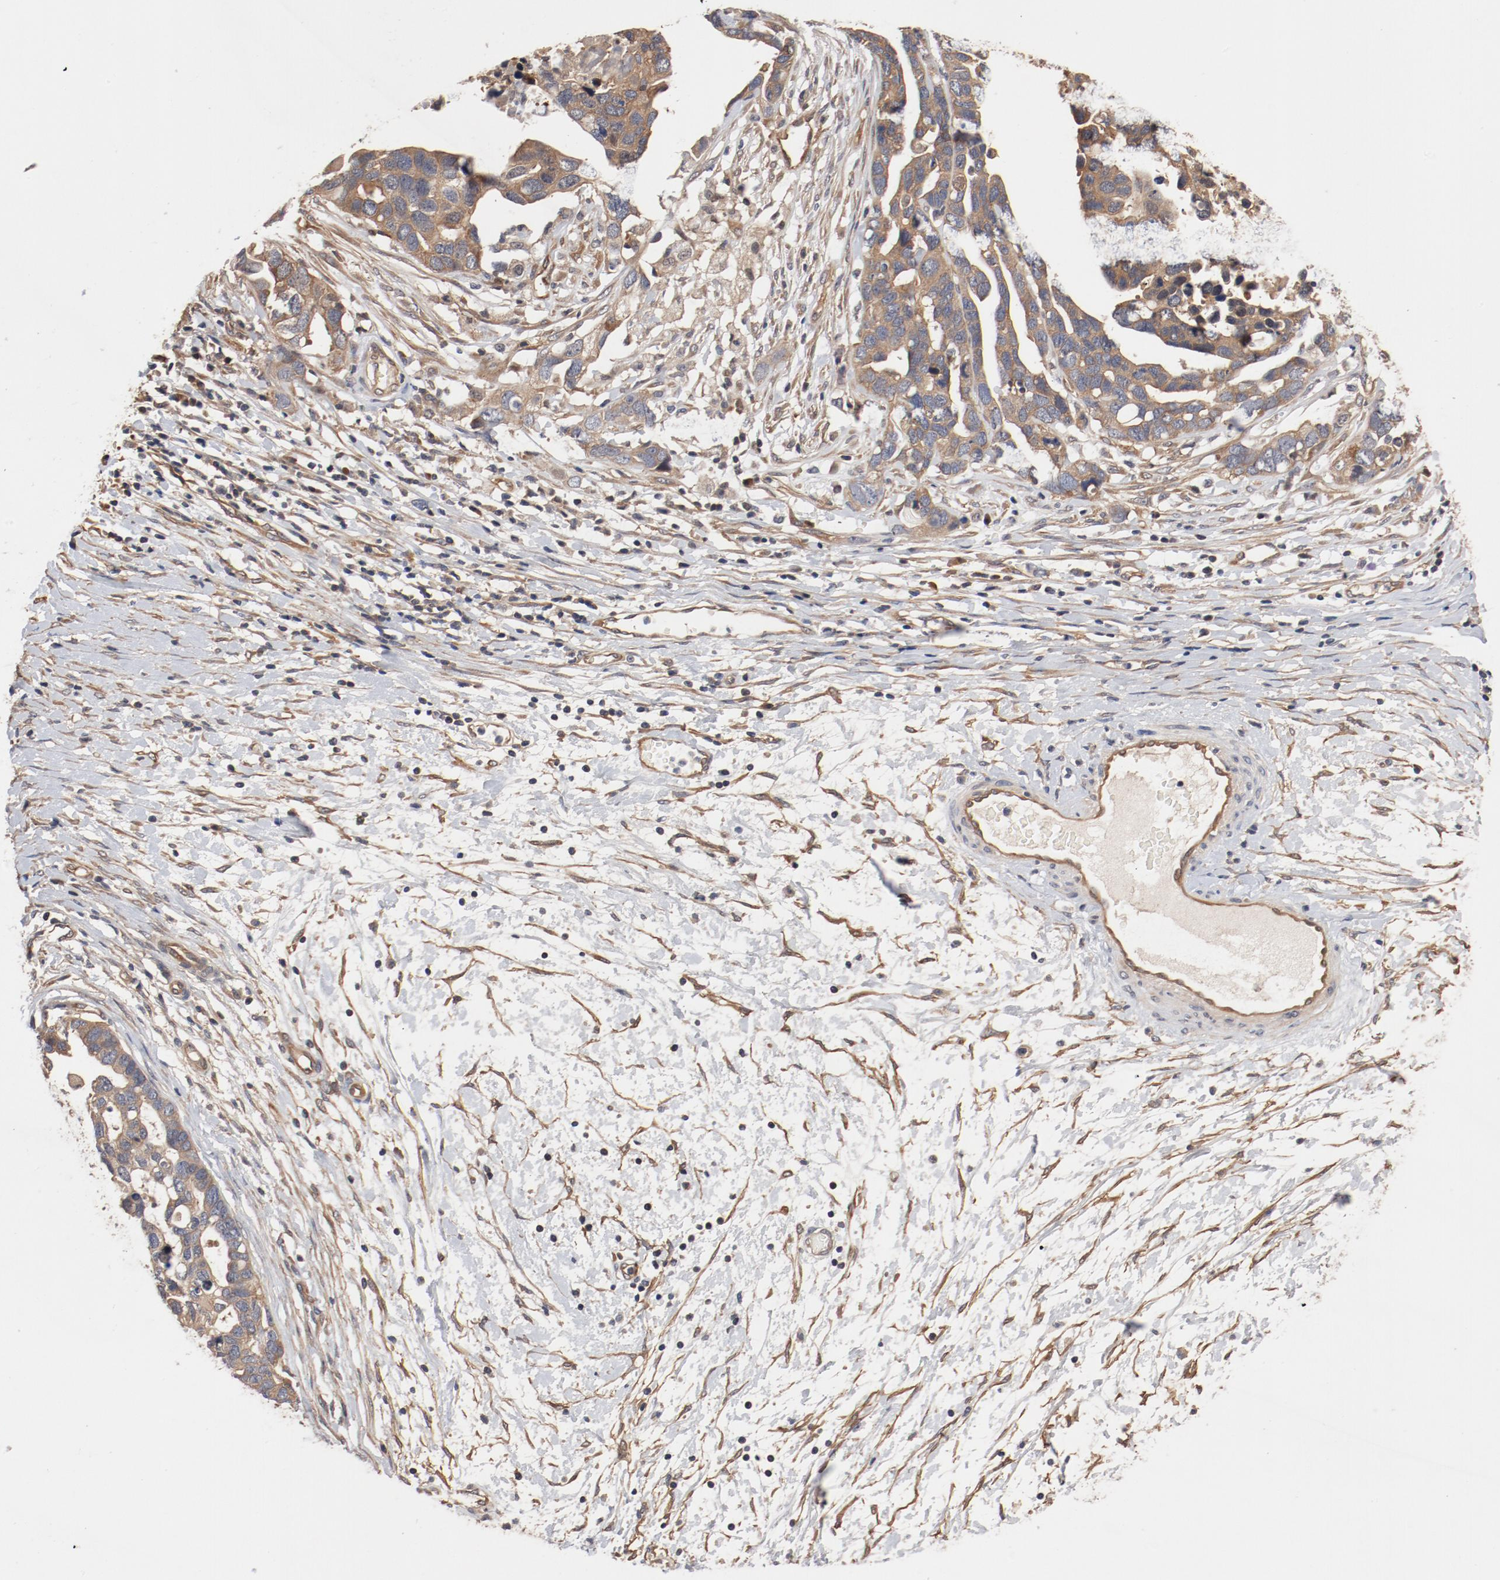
{"staining": {"intensity": "weak", "quantity": ">75%", "location": "cytoplasmic/membranous"}, "tissue": "ovarian cancer", "cell_type": "Tumor cells", "image_type": "cancer", "snomed": [{"axis": "morphology", "description": "Cystadenocarcinoma, serous, NOS"}, {"axis": "topography", "description": "Ovary"}], "caption": "Tumor cells show weak cytoplasmic/membranous staining in about >75% of cells in ovarian serous cystadenocarcinoma. (DAB IHC with brightfield microscopy, high magnification).", "gene": "PITPNM2", "patient": {"sex": "female", "age": 54}}